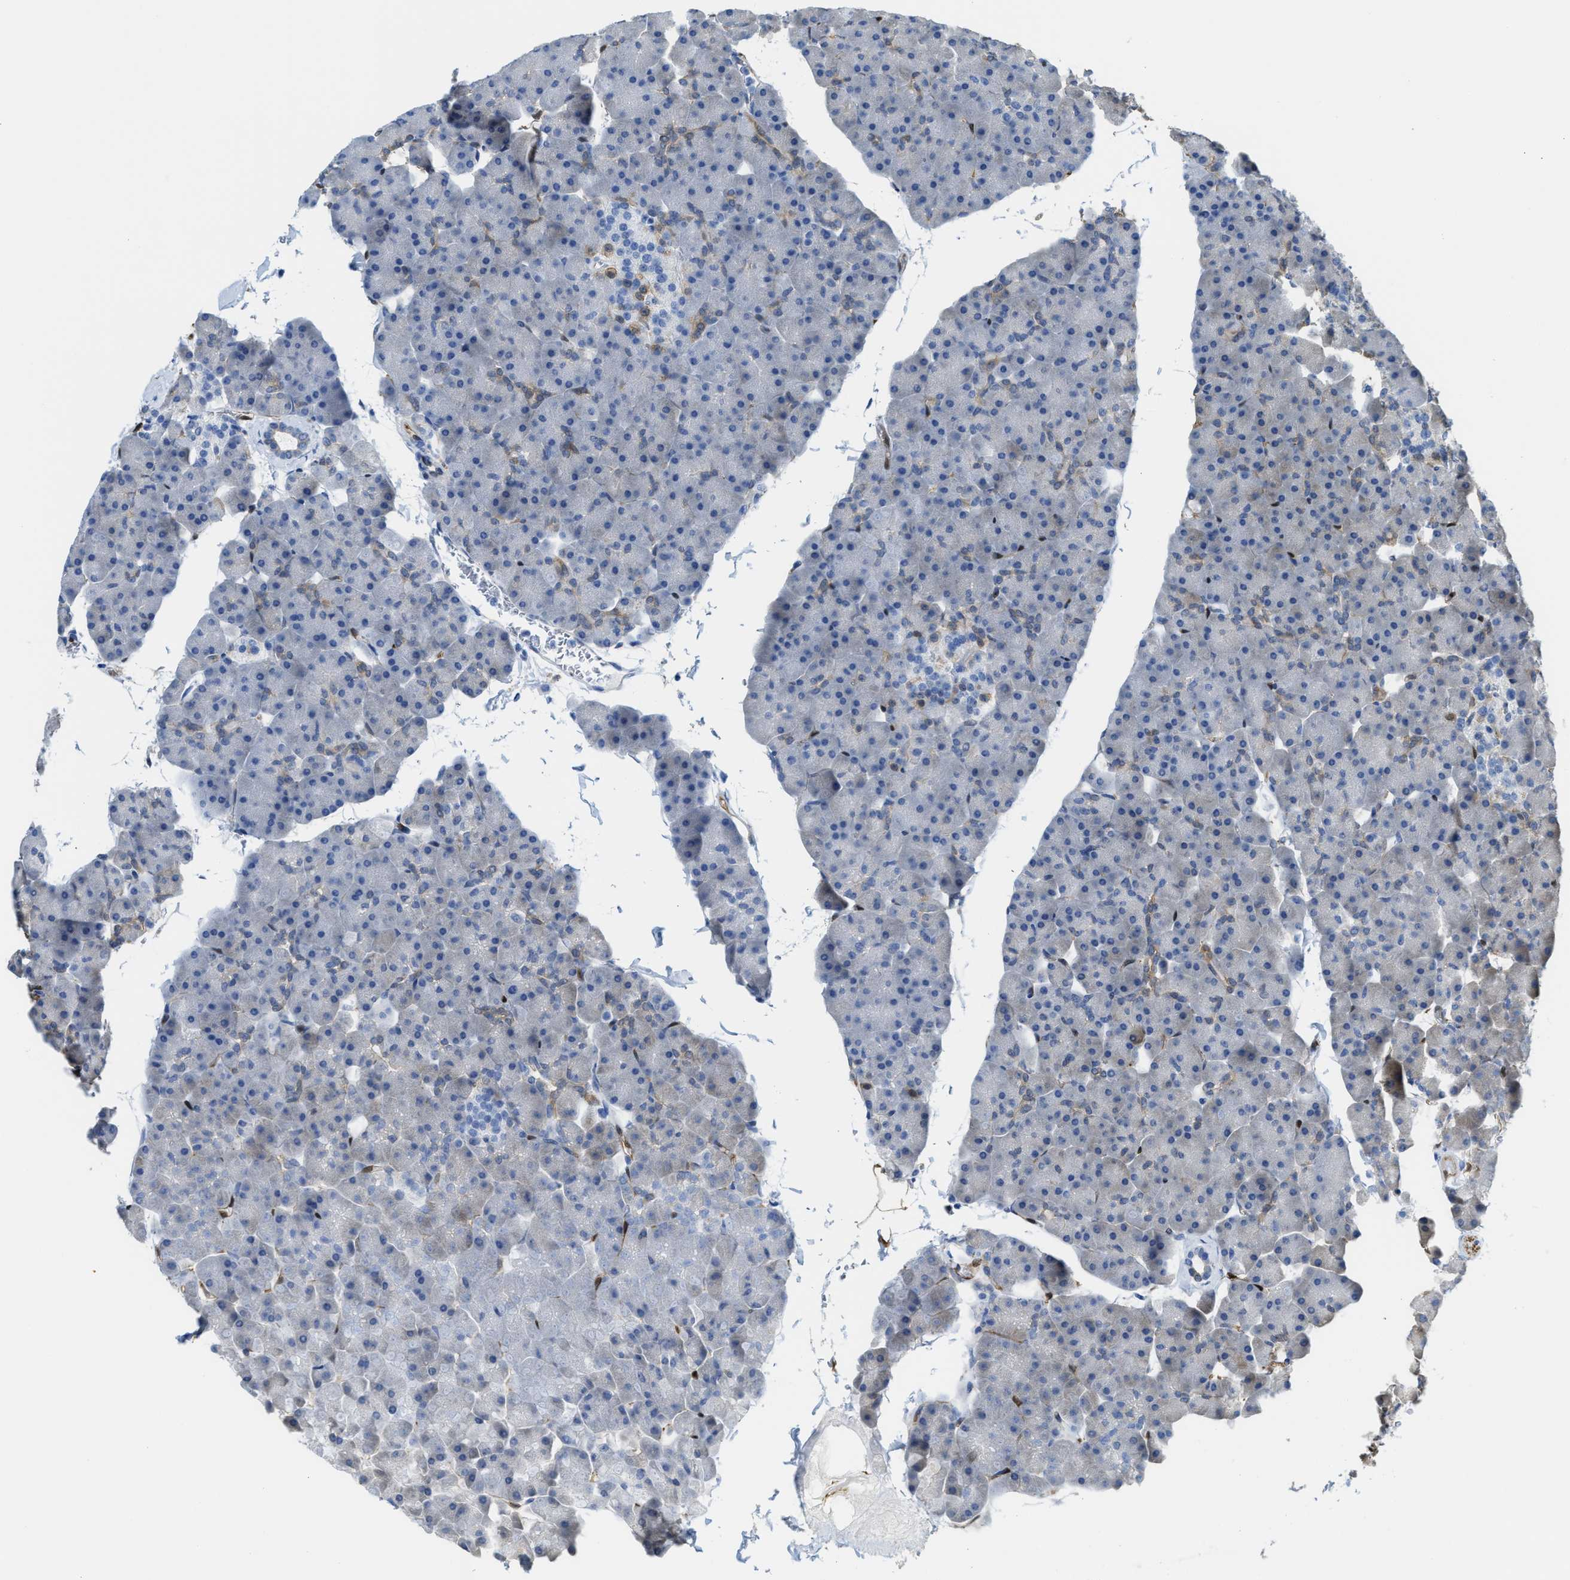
{"staining": {"intensity": "moderate", "quantity": "<25%", "location": "cytoplasmic/membranous"}, "tissue": "pancreas", "cell_type": "Exocrine glandular cells", "image_type": "normal", "snomed": [{"axis": "morphology", "description": "Normal tissue, NOS"}, {"axis": "topography", "description": "Pancreas"}], "caption": "Immunohistochemical staining of benign human pancreas demonstrates <25% levels of moderate cytoplasmic/membranous protein staining in approximately <25% of exocrine glandular cells. (DAB IHC, brown staining for protein, blue staining for nuclei).", "gene": "ASS1", "patient": {"sex": "male", "age": 35}}